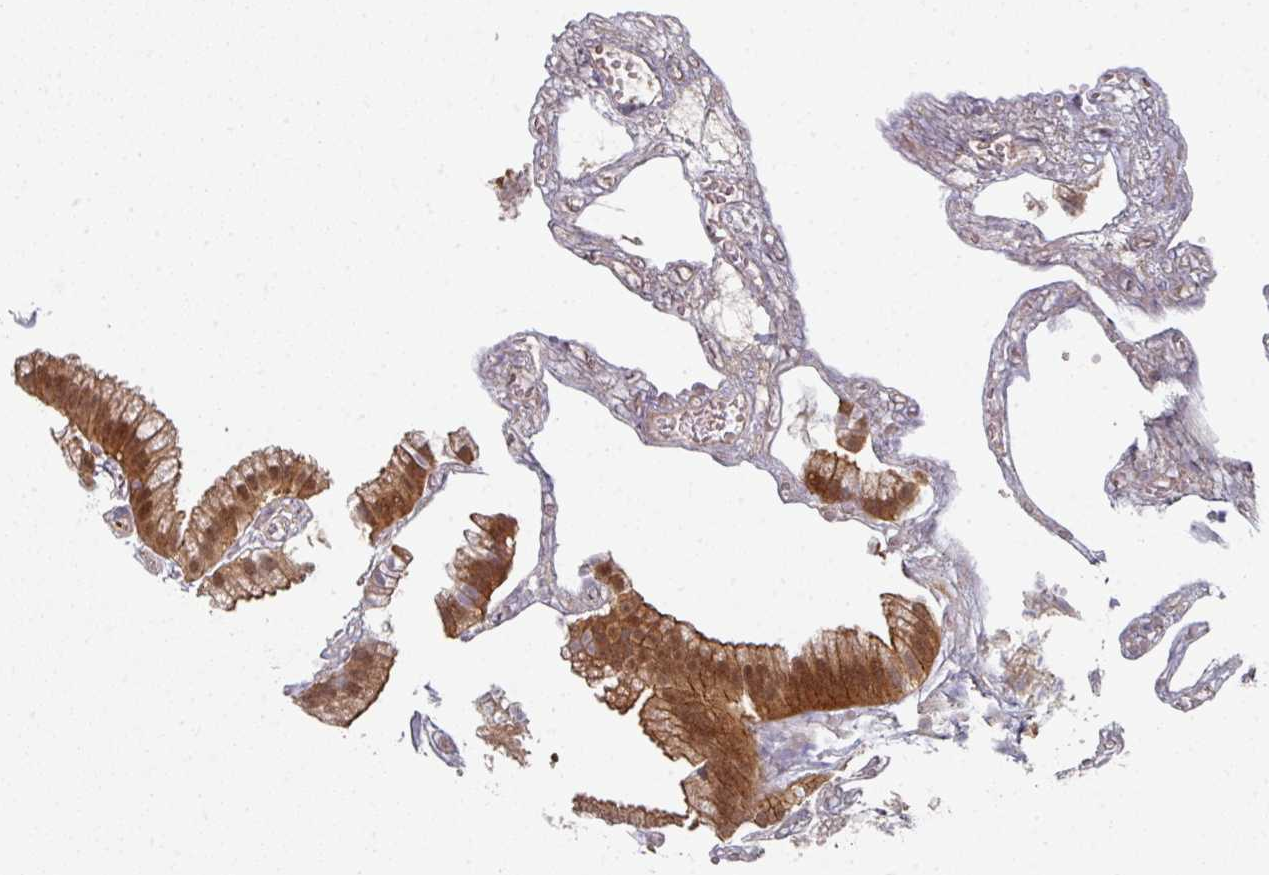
{"staining": {"intensity": "moderate", "quantity": ">75%", "location": "cytoplasmic/membranous,nuclear"}, "tissue": "gallbladder", "cell_type": "Glandular cells", "image_type": "normal", "snomed": [{"axis": "morphology", "description": "Normal tissue, NOS"}, {"axis": "topography", "description": "Gallbladder"}], "caption": "The image shows staining of normal gallbladder, revealing moderate cytoplasmic/membranous,nuclear protein staining (brown color) within glandular cells. (DAB IHC with brightfield microscopy, high magnification).", "gene": "PSME3IP1", "patient": {"sex": "female", "age": 63}}